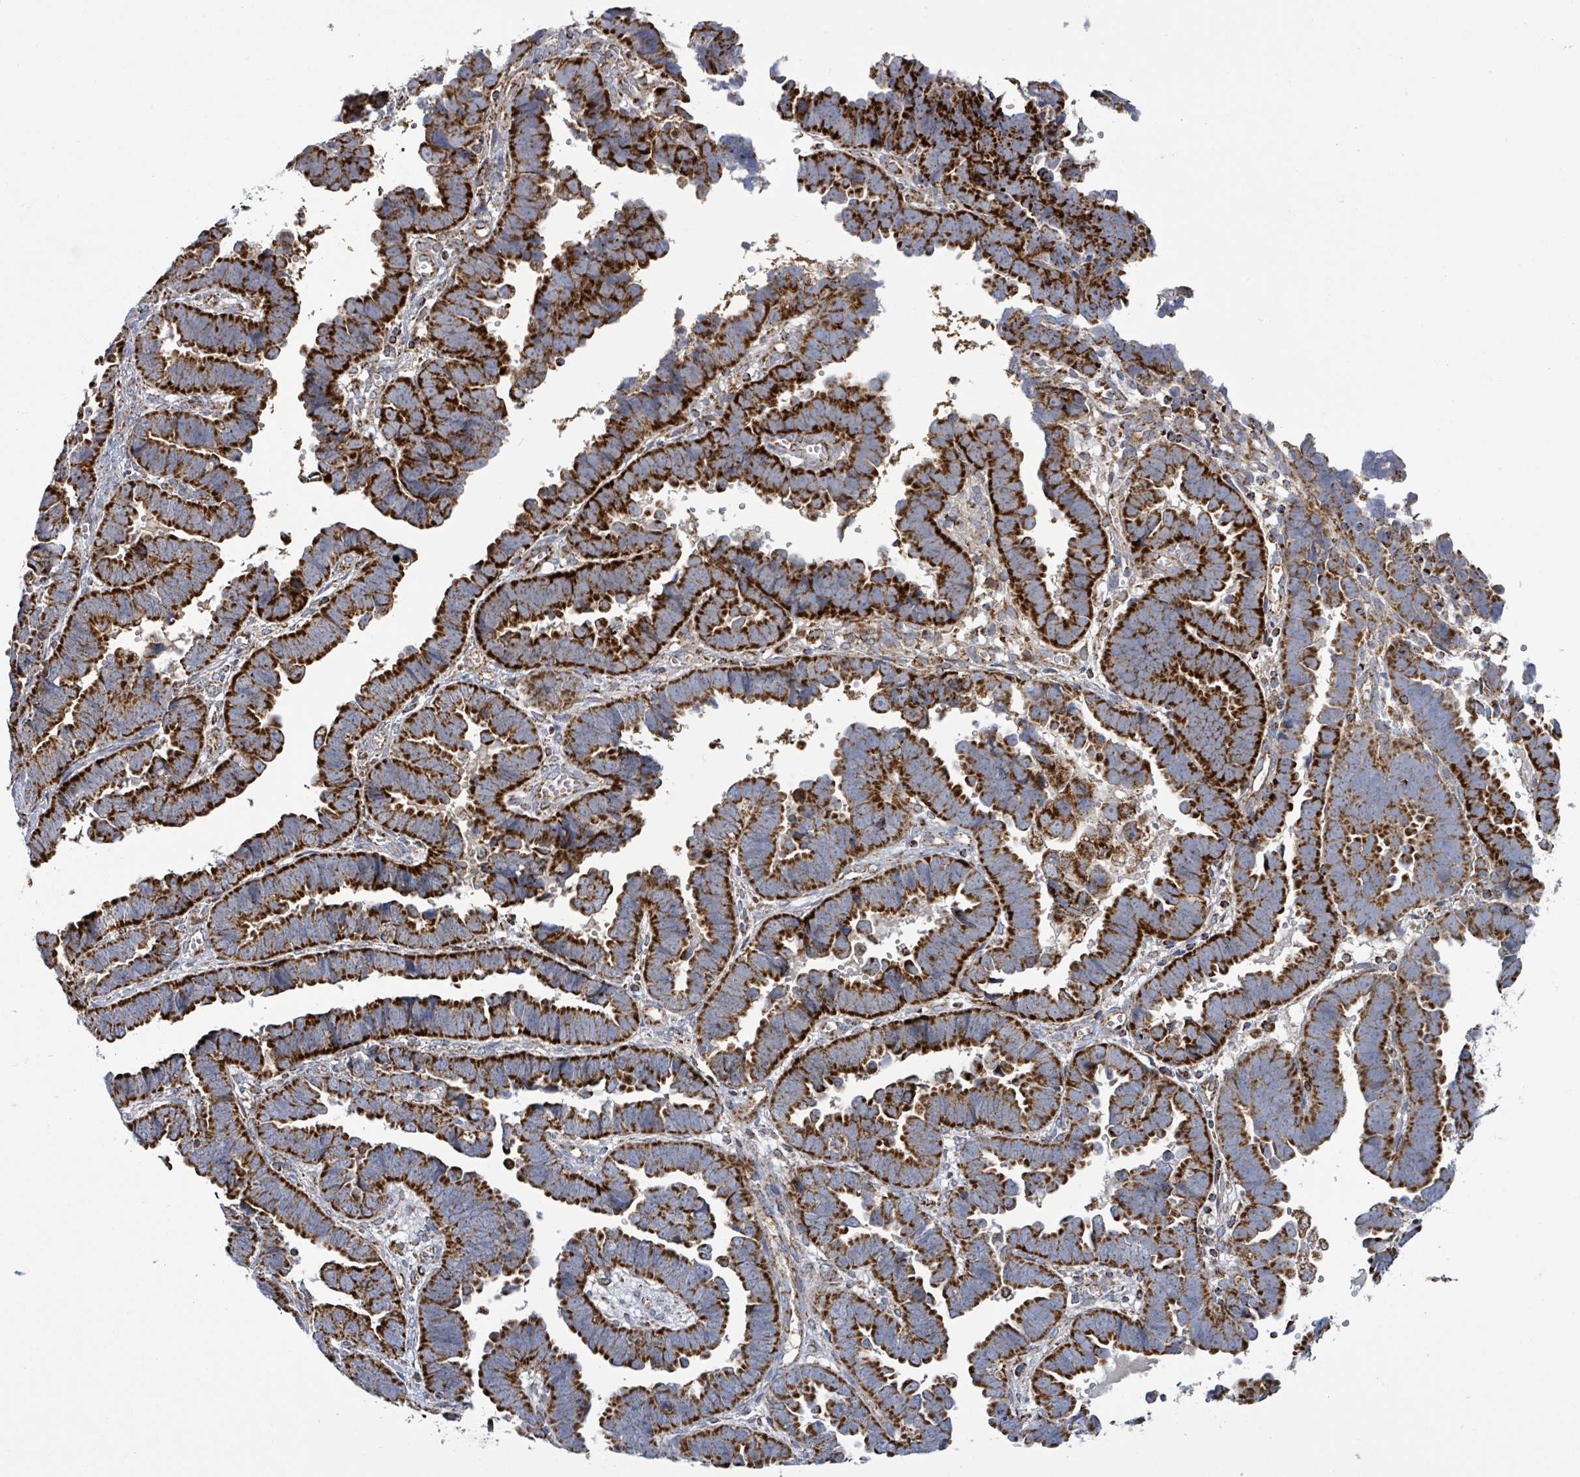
{"staining": {"intensity": "strong", "quantity": ">75%", "location": "cytoplasmic/membranous"}, "tissue": "endometrial cancer", "cell_type": "Tumor cells", "image_type": "cancer", "snomed": [{"axis": "morphology", "description": "Adenocarcinoma, NOS"}, {"axis": "topography", "description": "Endometrium"}], "caption": "An immunohistochemistry photomicrograph of neoplastic tissue is shown. Protein staining in brown labels strong cytoplasmic/membranous positivity in adenocarcinoma (endometrial) within tumor cells. (IHC, brightfield microscopy, high magnification).", "gene": "SUCLG2", "patient": {"sex": "female", "age": 75}}